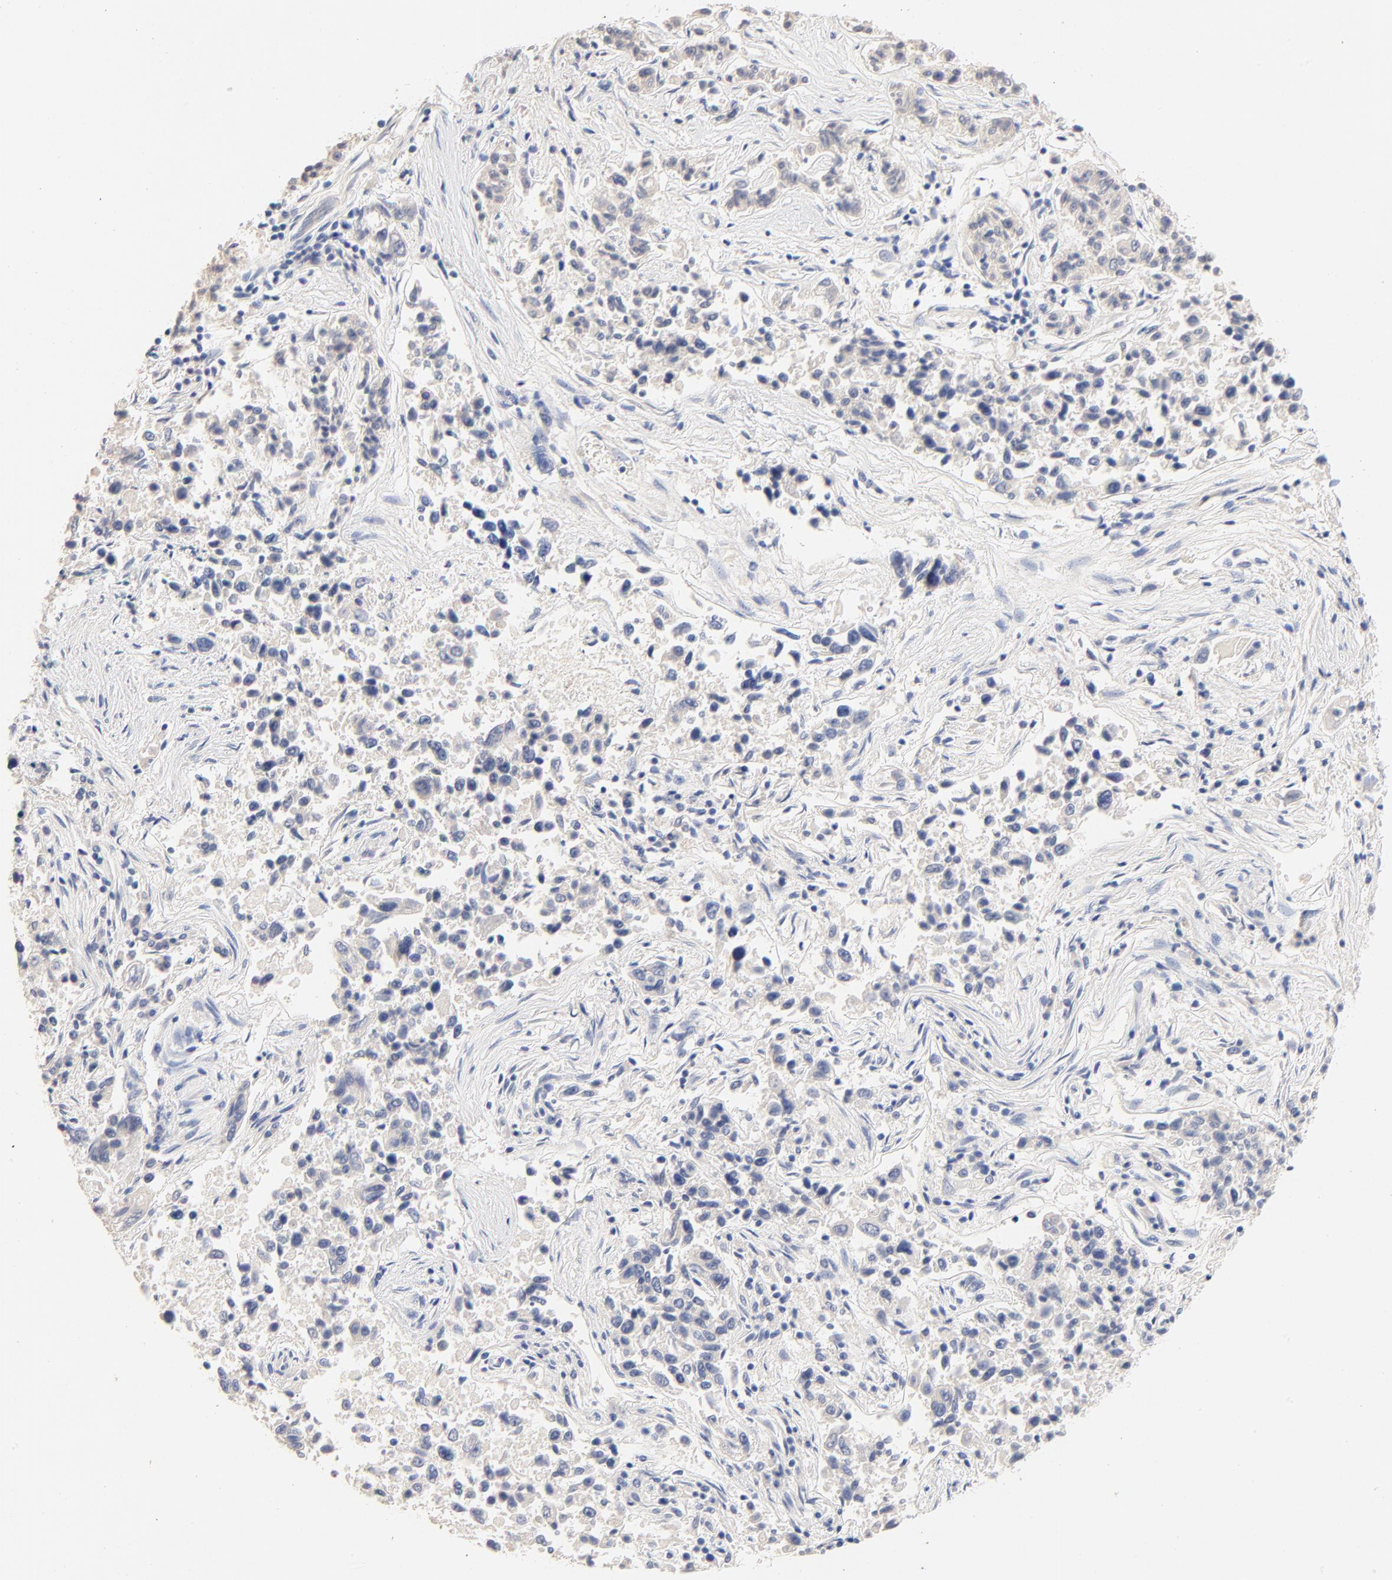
{"staining": {"intensity": "negative", "quantity": "none", "location": "none"}, "tissue": "lung cancer", "cell_type": "Tumor cells", "image_type": "cancer", "snomed": [{"axis": "morphology", "description": "Adenocarcinoma, NOS"}, {"axis": "topography", "description": "Lung"}], "caption": "The micrograph shows no significant staining in tumor cells of lung cancer (adenocarcinoma). (Stains: DAB (3,3'-diaminobenzidine) IHC with hematoxylin counter stain, Microscopy: brightfield microscopy at high magnification).", "gene": "CPS1", "patient": {"sex": "male", "age": 84}}